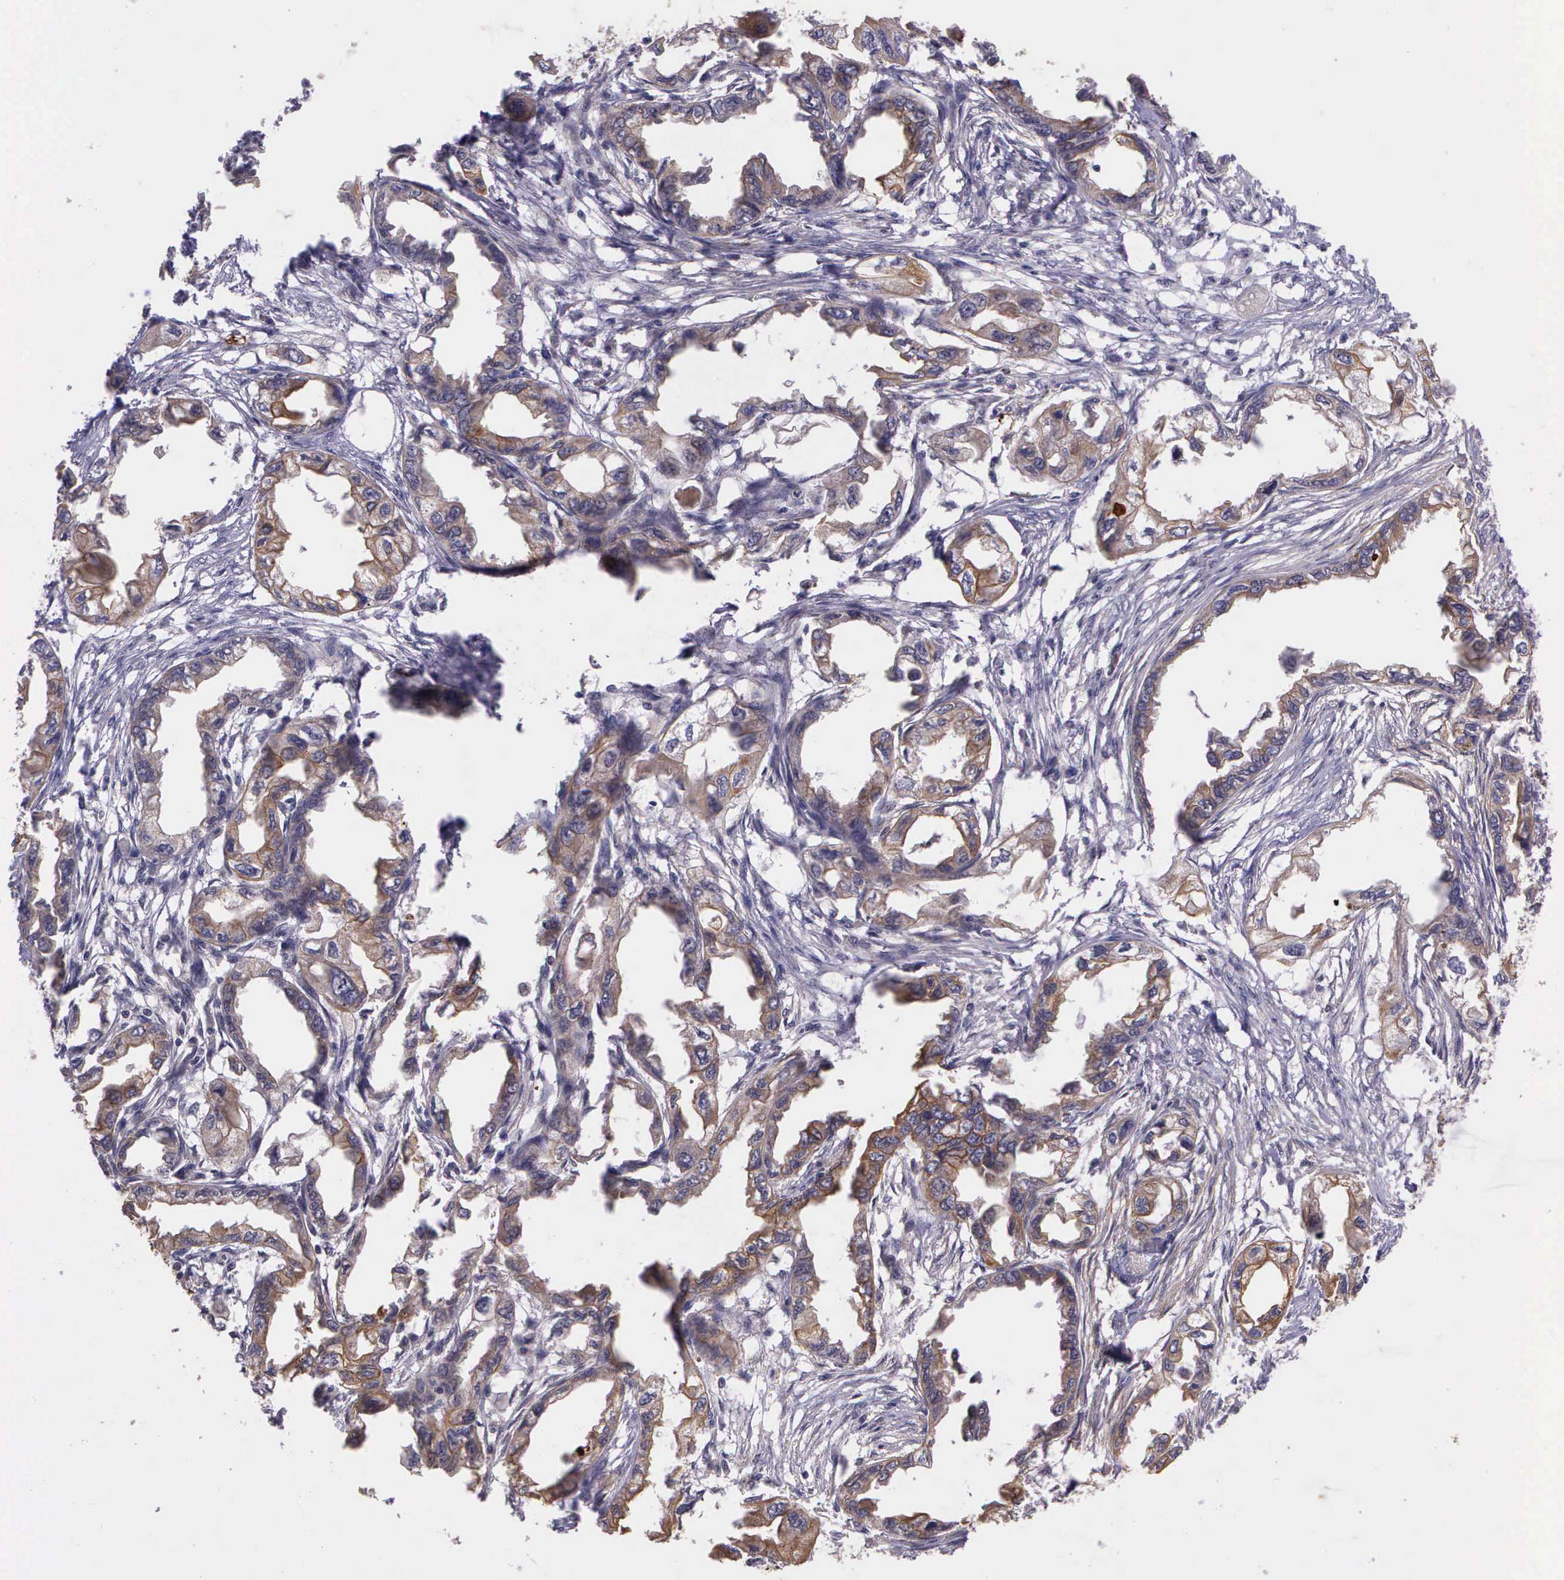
{"staining": {"intensity": "moderate", "quantity": "25%-75%", "location": "cytoplasmic/membranous"}, "tissue": "endometrial cancer", "cell_type": "Tumor cells", "image_type": "cancer", "snomed": [{"axis": "morphology", "description": "Adenocarcinoma, NOS"}, {"axis": "topography", "description": "Endometrium"}], "caption": "Endometrial adenocarcinoma stained with a brown dye displays moderate cytoplasmic/membranous positive staining in approximately 25%-75% of tumor cells.", "gene": "PRICKLE3", "patient": {"sex": "female", "age": 67}}